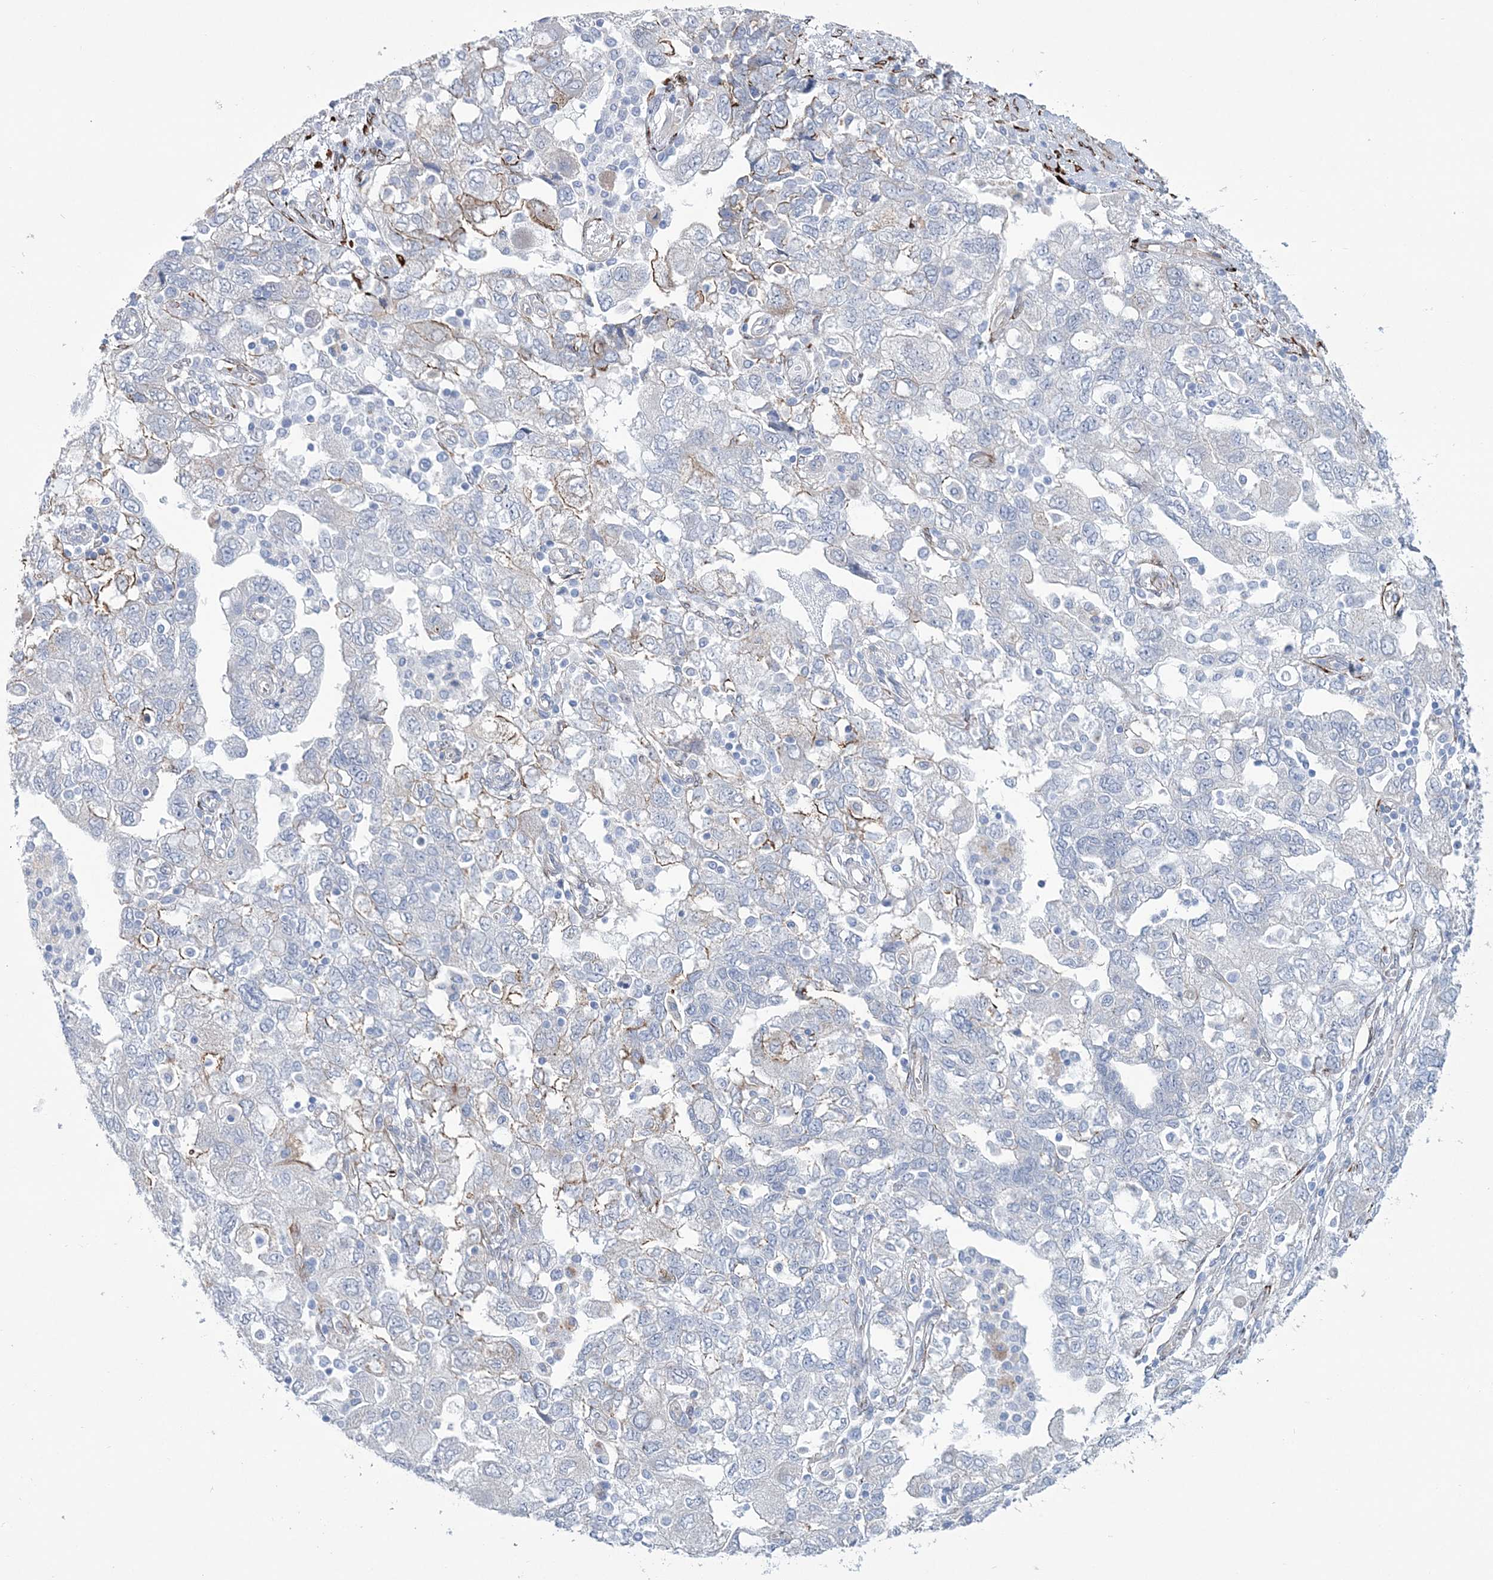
{"staining": {"intensity": "moderate", "quantity": "<25%", "location": "cytoplasmic/membranous"}, "tissue": "ovarian cancer", "cell_type": "Tumor cells", "image_type": "cancer", "snomed": [{"axis": "morphology", "description": "Carcinoma, NOS"}, {"axis": "morphology", "description": "Cystadenocarcinoma, serous, NOS"}, {"axis": "topography", "description": "Ovary"}], "caption": "DAB immunohistochemical staining of carcinoma (ovarian) reveals moderate cytoplasmic/membranous protein staining in approximately <25% of tumor cells. The staining was performed using DAB to visualize the protein expression in brown, while the nuclei were stained in blue with hematoxylin (Magnification: 20x).", "gene": "RAB11FIP5", "patient": {"sex": "female", "age": 69}}